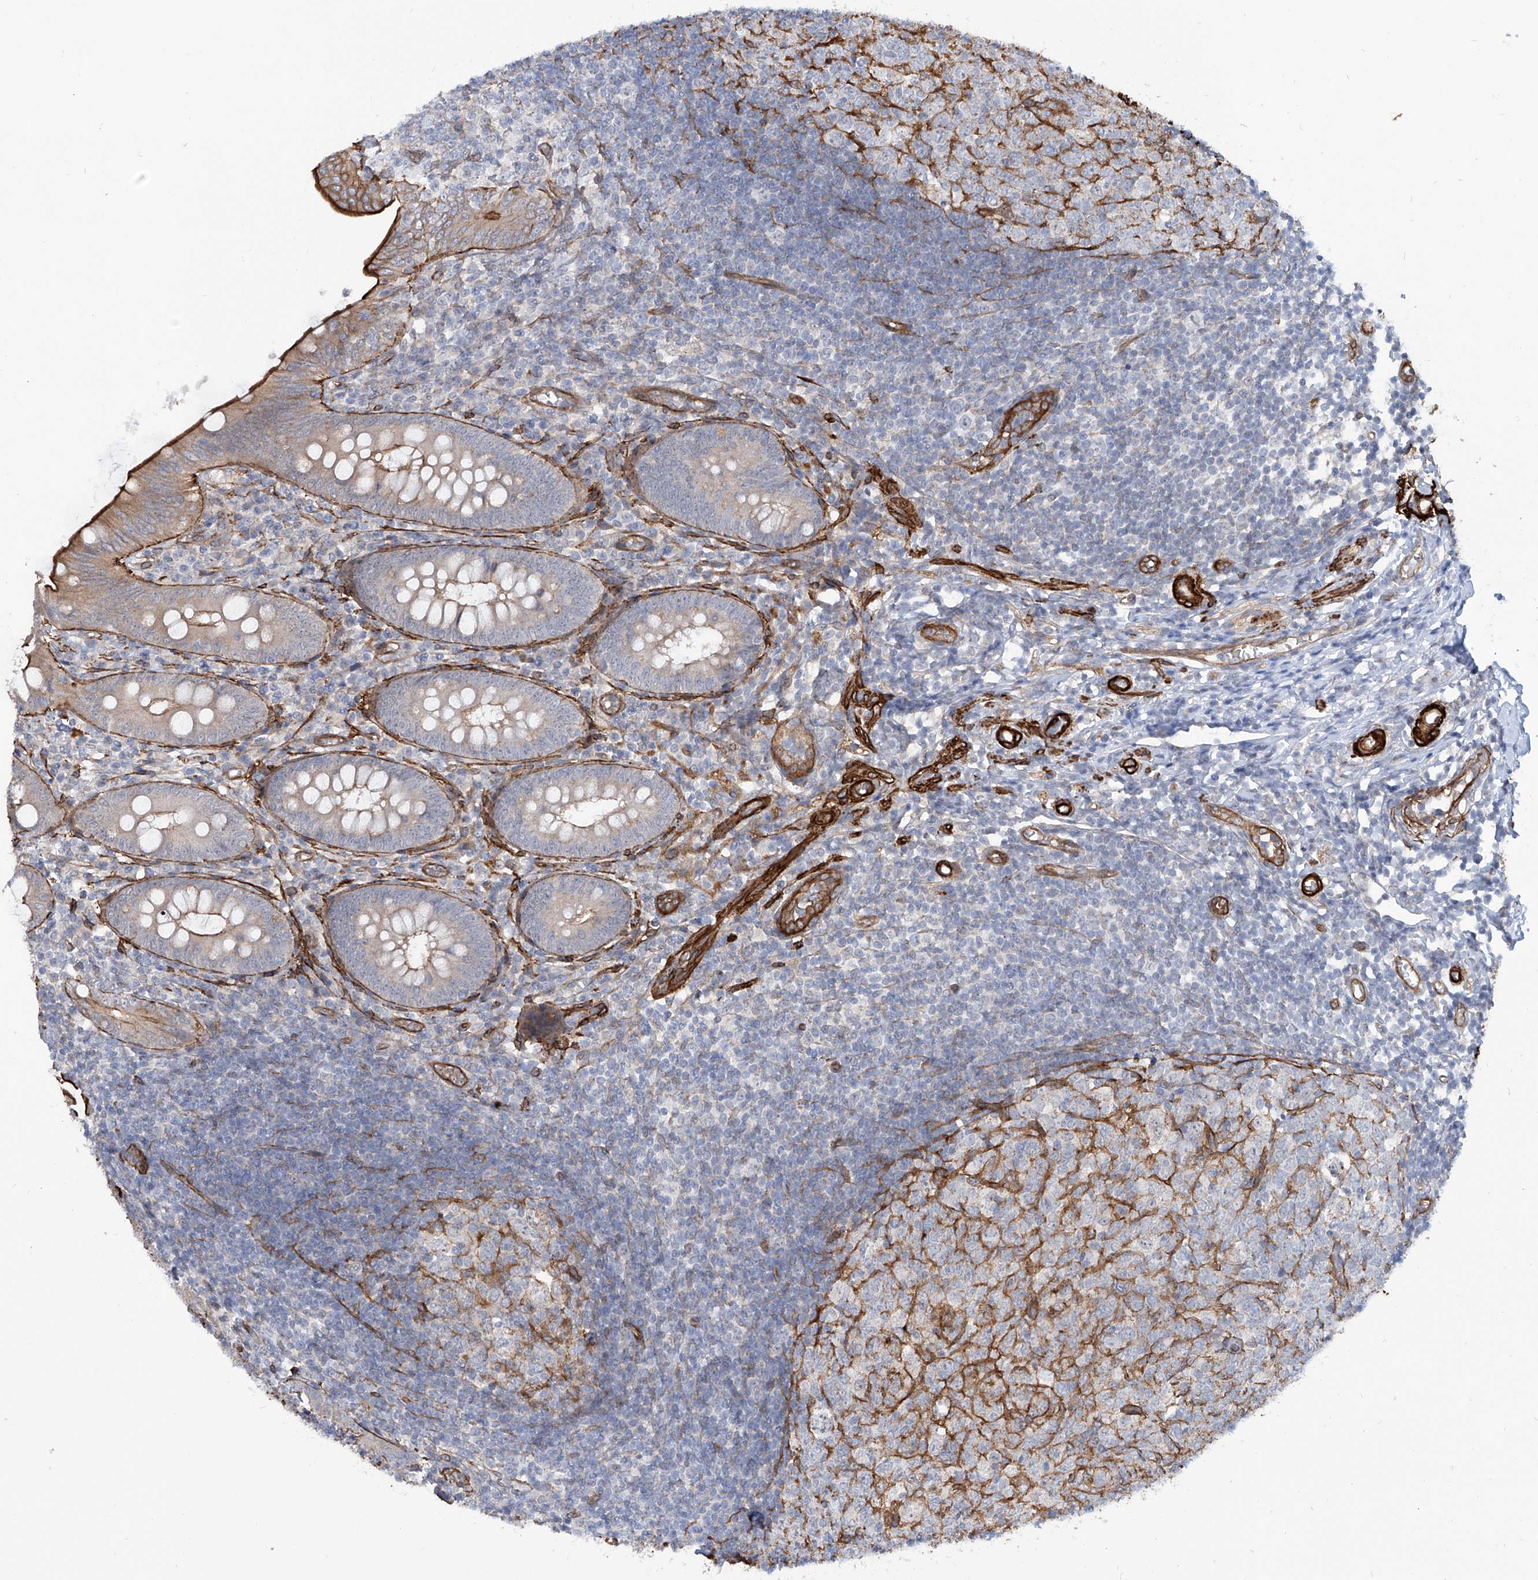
{"staining": {"intensity": "moderate", "quantity": ">75%", "location": "cytoplasmic/membranous"}, "tissue": "appendix", "cell_type": "Glandular cells", "image_type": "normal", "snomed": [{"axis": "morphology", "description": "Normal tissue, NOS"}, {"axis": "topography", "description": "Appendix"}], "caption": "The micrograph displays staining of unremarkable appendix, revealing moderate cytoplasmic/membranous protein staining (brown color) within glandular cells.", "gene": "ZNF490", "patient": {"sex": "male", "age": 14}}